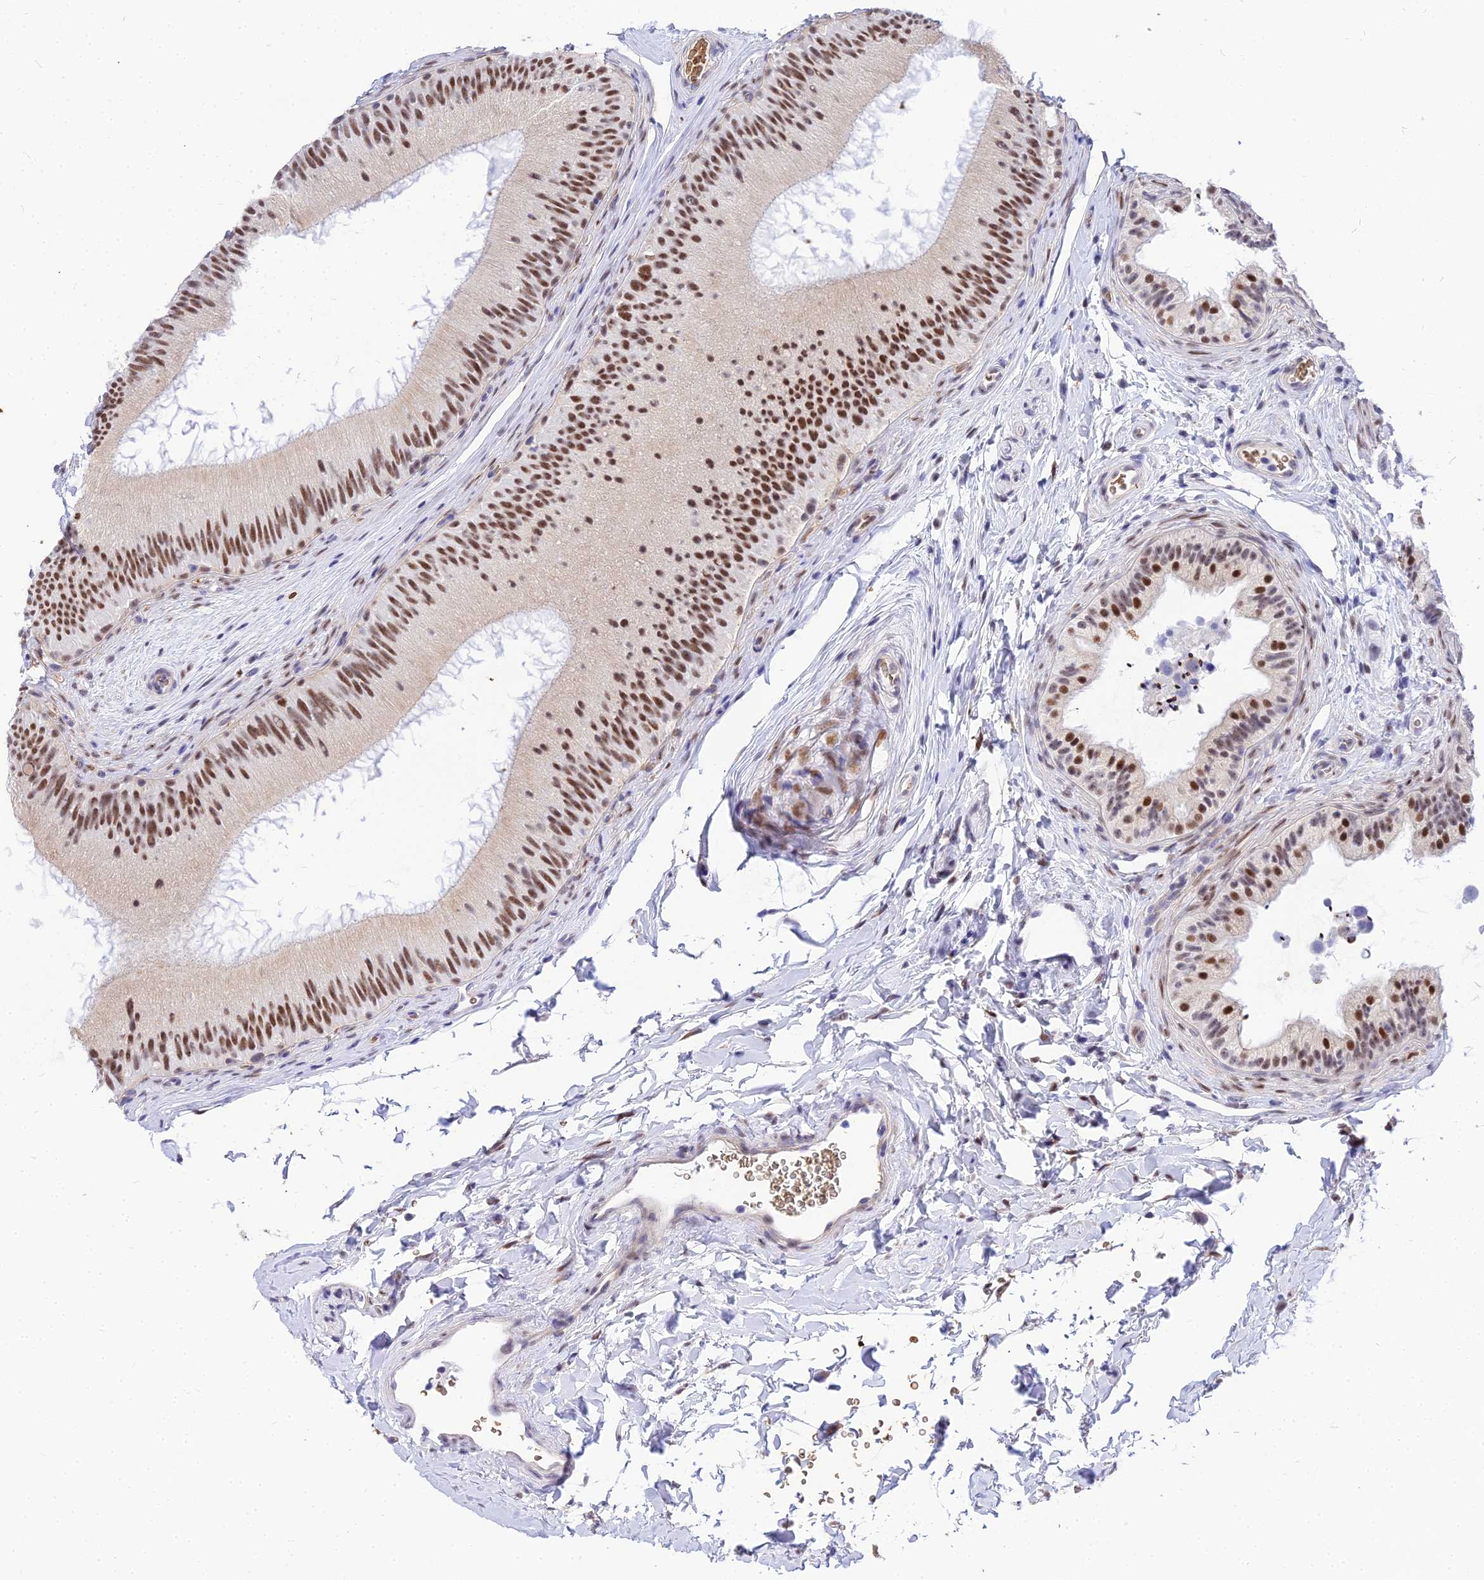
{"staining": {"intensity": "moderate", "quantity": ">75%", "location": "nuclear"}, "tissue": "epididymis", "cell_type": "Glandular cells", "image_type": "normal", "snomed": [{"axis": "morphology", "description": "Normal tissue, NOS"}, {"axis": "topography", "description": "Epididymis"}], "caption": "IHC (DAB) staining of normal epididymis shows moderate nuclear protein expression in about >75% of glandular cells.", "gene": "BCL9", "patient": {"sex": "male", "age": 45}}